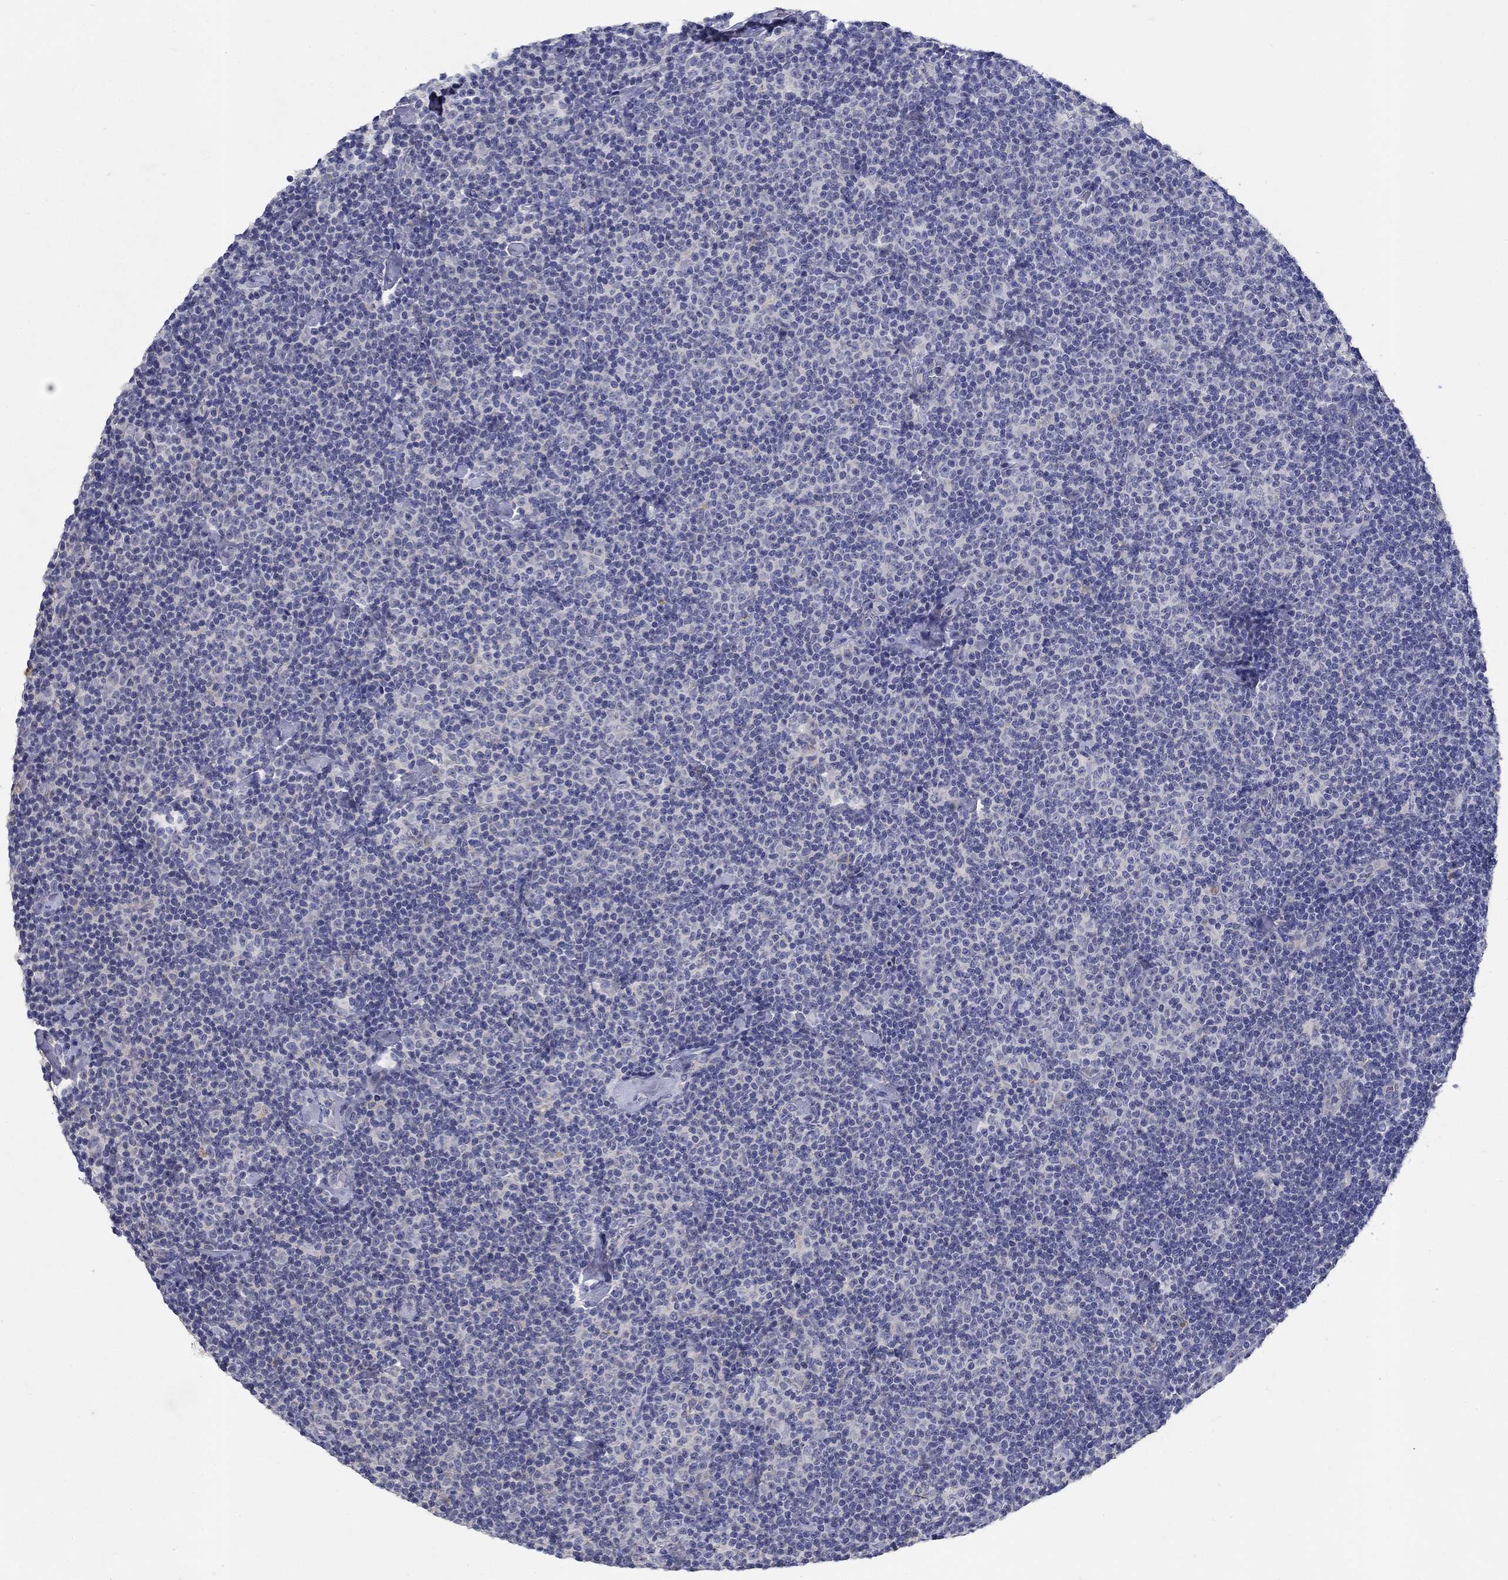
{"staining": {"intensity": "negative", "quantity": "none", "location": "none"}, "tissue": "lymphoma", "cell_type": "Tumor cells", "image_type": "cancer", "snomed": [{"axis": "morphology", "description": "Malignant lymphoma, non-Hodgkin's type, Low grade"}, {"axis": "topography", "description": "Lymph node"}], "caption": "High magnification brightfield microscopy of malignant lymphoma, non-Hodgkin's type (low-grade) stained with DAB (3,3'-diaminobenzidine) (brown) and counterstained with hematoxylin (blue): tumor cells show no significant positivity.", "gene": "PROZ", "patient": {"sex": "male", "age": 81}}